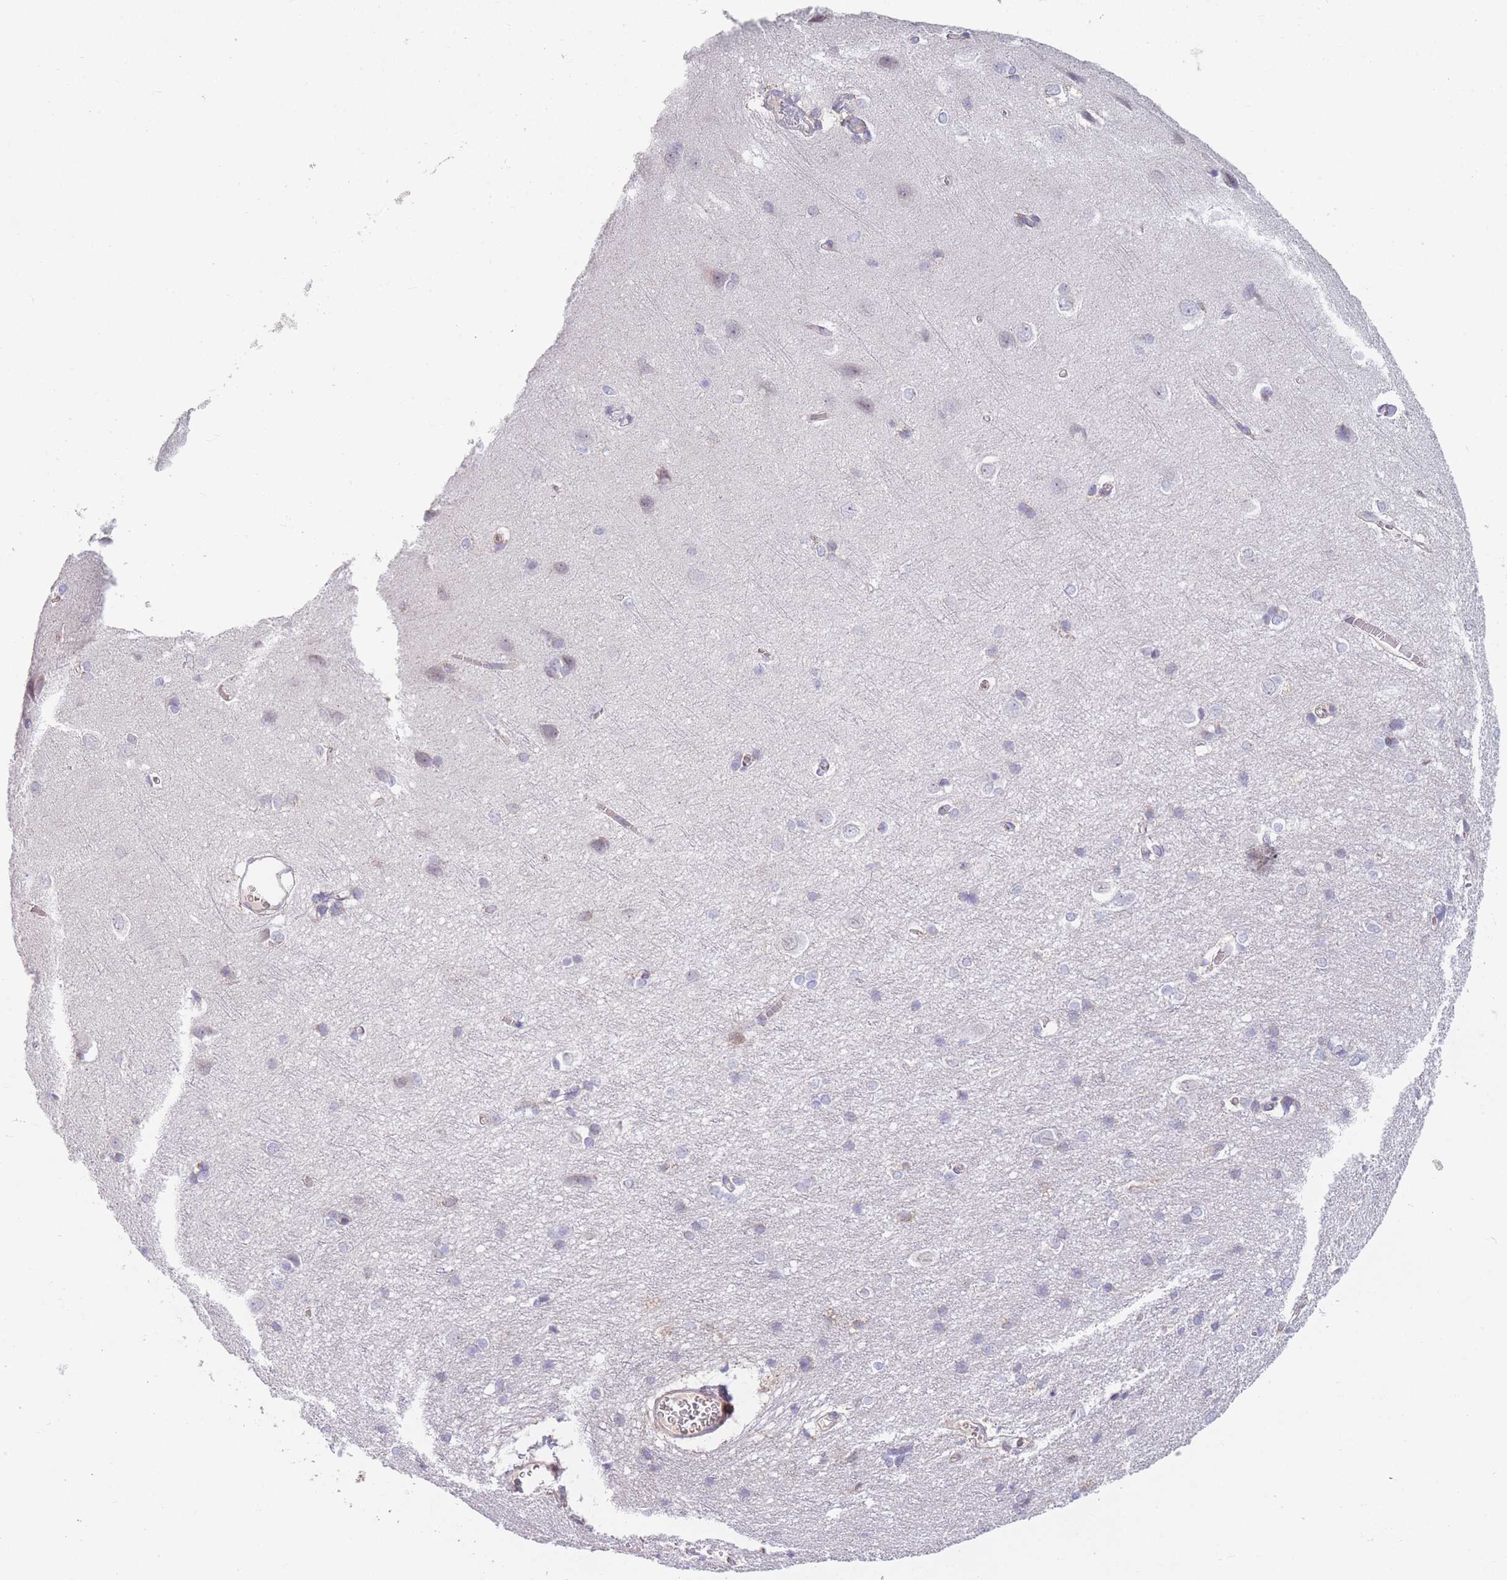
{"staining": {"intensity": "negative", "quantity": "none", "location": "none"}, "tissue": "cerebral cortex", "cell_type": "Endothelial cells", "image_type": "normal", "snomed": [{"axis": "morphology", "description": "Normal tissue, NOS"}, {"axis": "topography", "description": "Cerebral cortex"}], "caption": "IHC of unremarkable human cerebral cortex demonstrates no positivity in endothelial cells.", "gene": "SMPD4", "patient": {"sex": "male", "age": 37}}